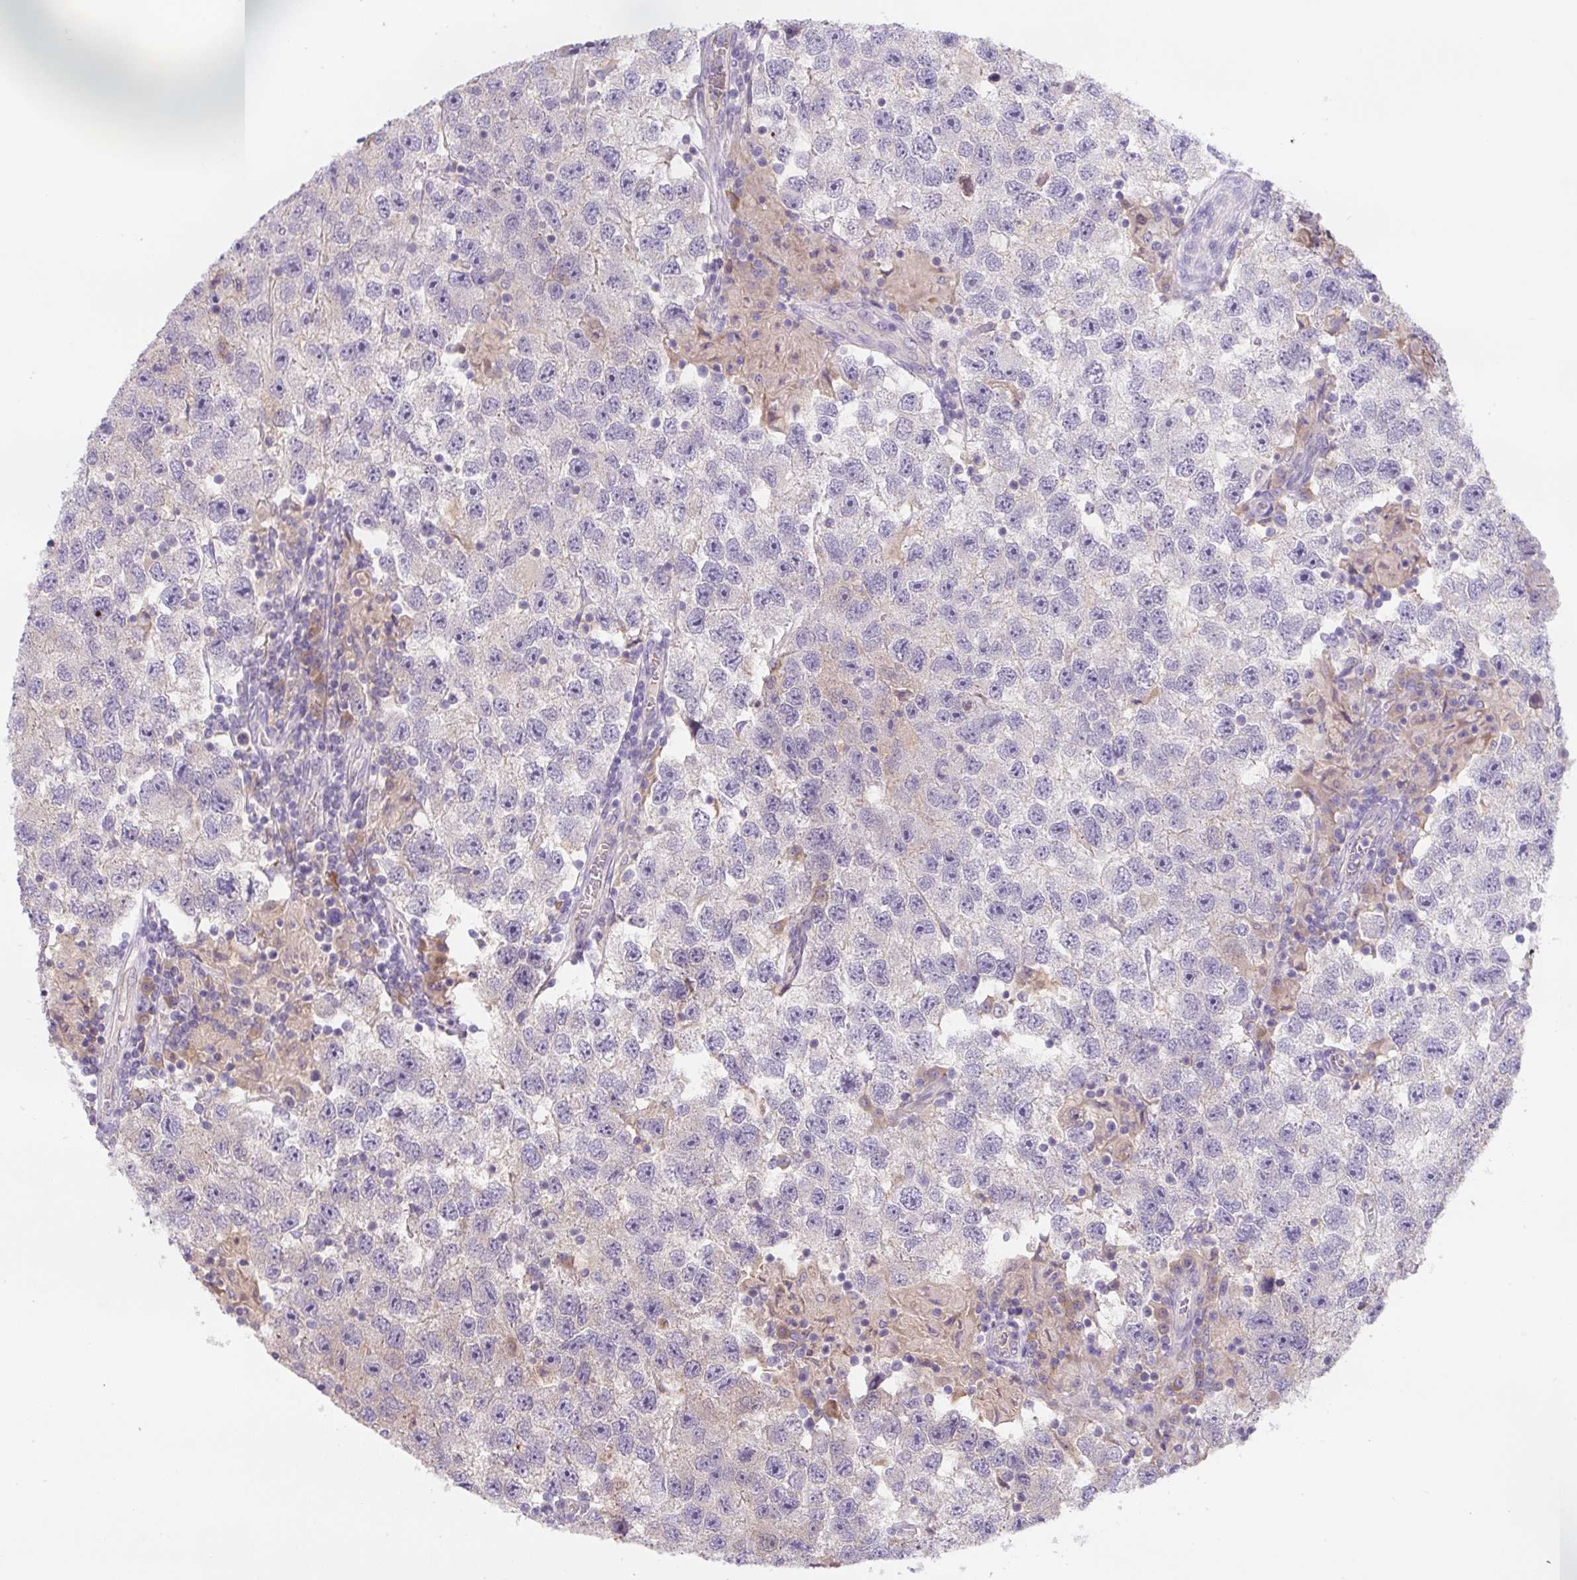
{"staining": {"intensity": "negative", "quantity": "none", "location": "none"}, "tissue": "testis cancer", "cell_type": "Tumor cells", "image_type": "cancer", "snomed": [{"axis": "morphology", "description": "Seminoma, NOS"}, {"axis": "topography", "description": "Testis"}], "caption": "A micrograph of human testis cancer (seminoma) is negative for staining in tumor cells.", "gene": "FZD5", "patient": {"sex": "male", "age": 26}}